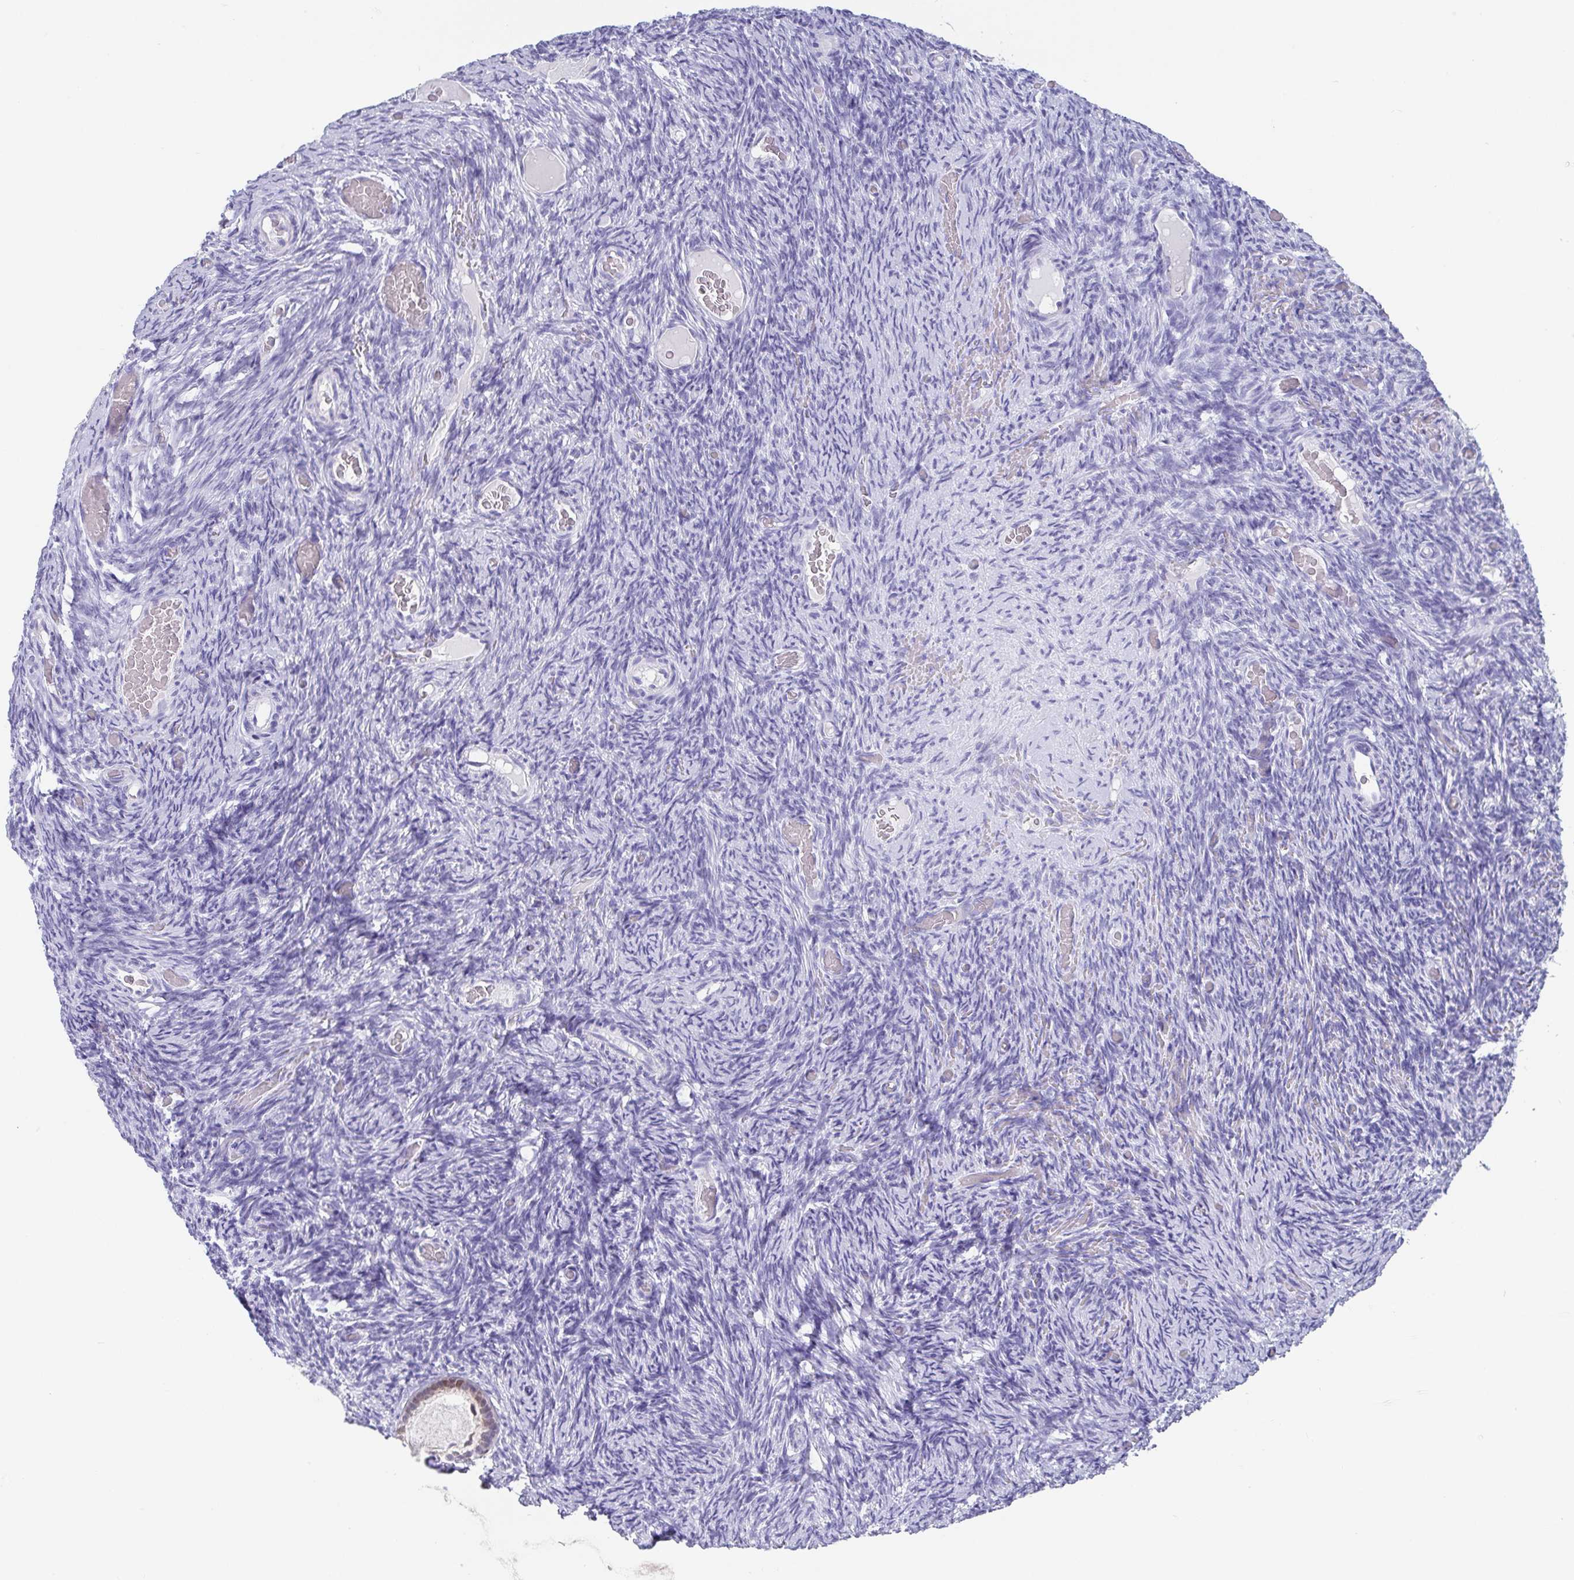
{"staining": {"intensity": "negative", "quantity": "none", "location": "none"}, "tissue": "ovary", "cell_type": "Follicle cells", "image_type": "normal", "snomed": [{"axis": "morphology", "description": "Normal tissue, NOS"}, {"axis": "topography", "description": "Ovary"}], "caption": "The immunohistochemistry histopathology image has no significant expression in follicle cells of ovary.", "gene": "SCGN", "patient": {"sex": "female", "age": 34}}